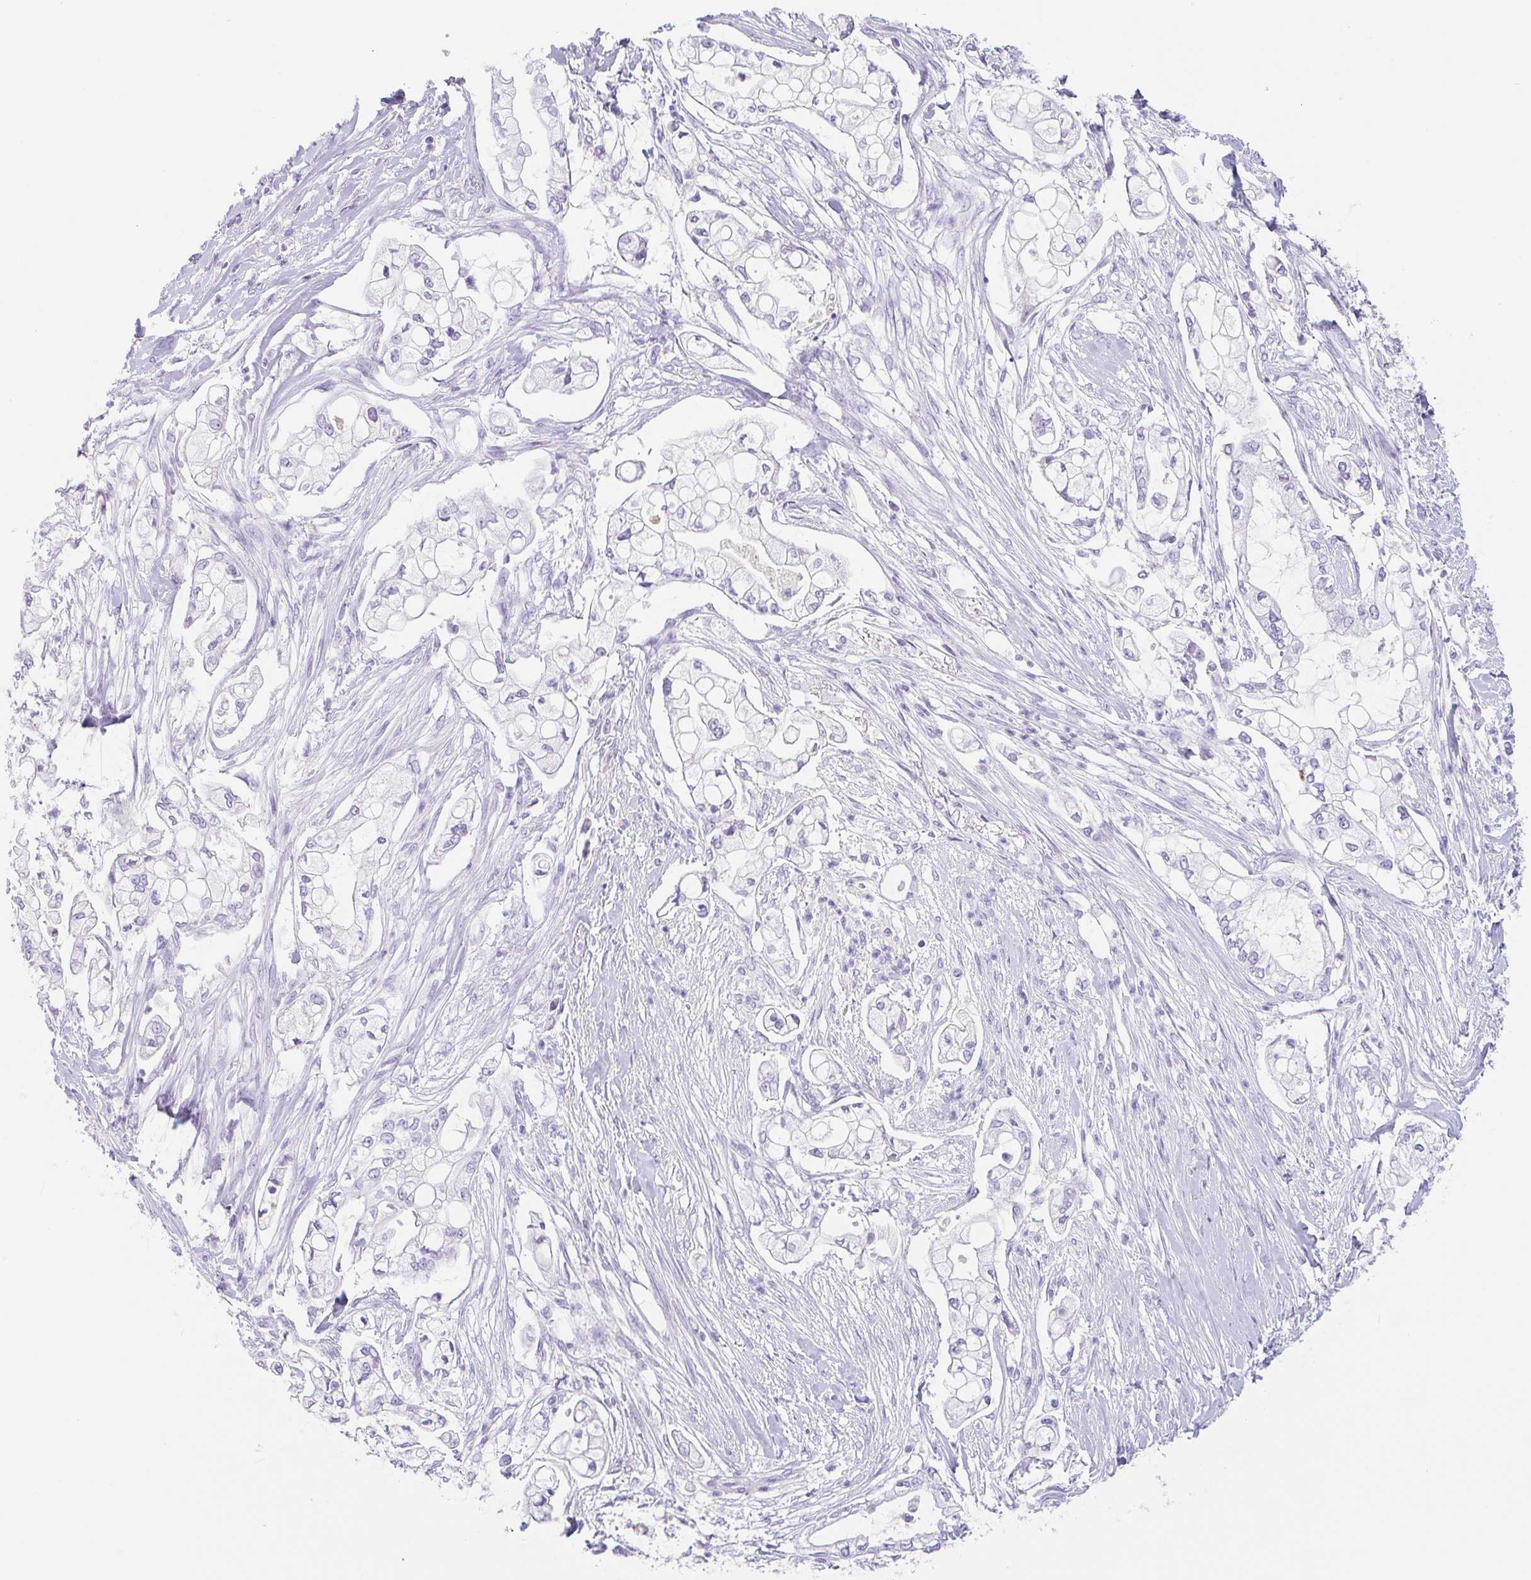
{"staining": {"intensity": "negative", "quantity": "none", "location": "none"}, "tissue": "pancreatic cancer", "cell_type": "Tumor cells", "image_type": "cancer", "snomed": [{"axis": "morphology", "description": "Adenocarcinoma, NOS"}, {"axis": "topography", "description": "Pancreas"}], "caption": "The IHC photomicrograph has no significant staining in tumor cells of adenocarcinoma (pancreatic) tissue.", "gene": "EMC4", "patient": {"sex": "female", "age": 69}}